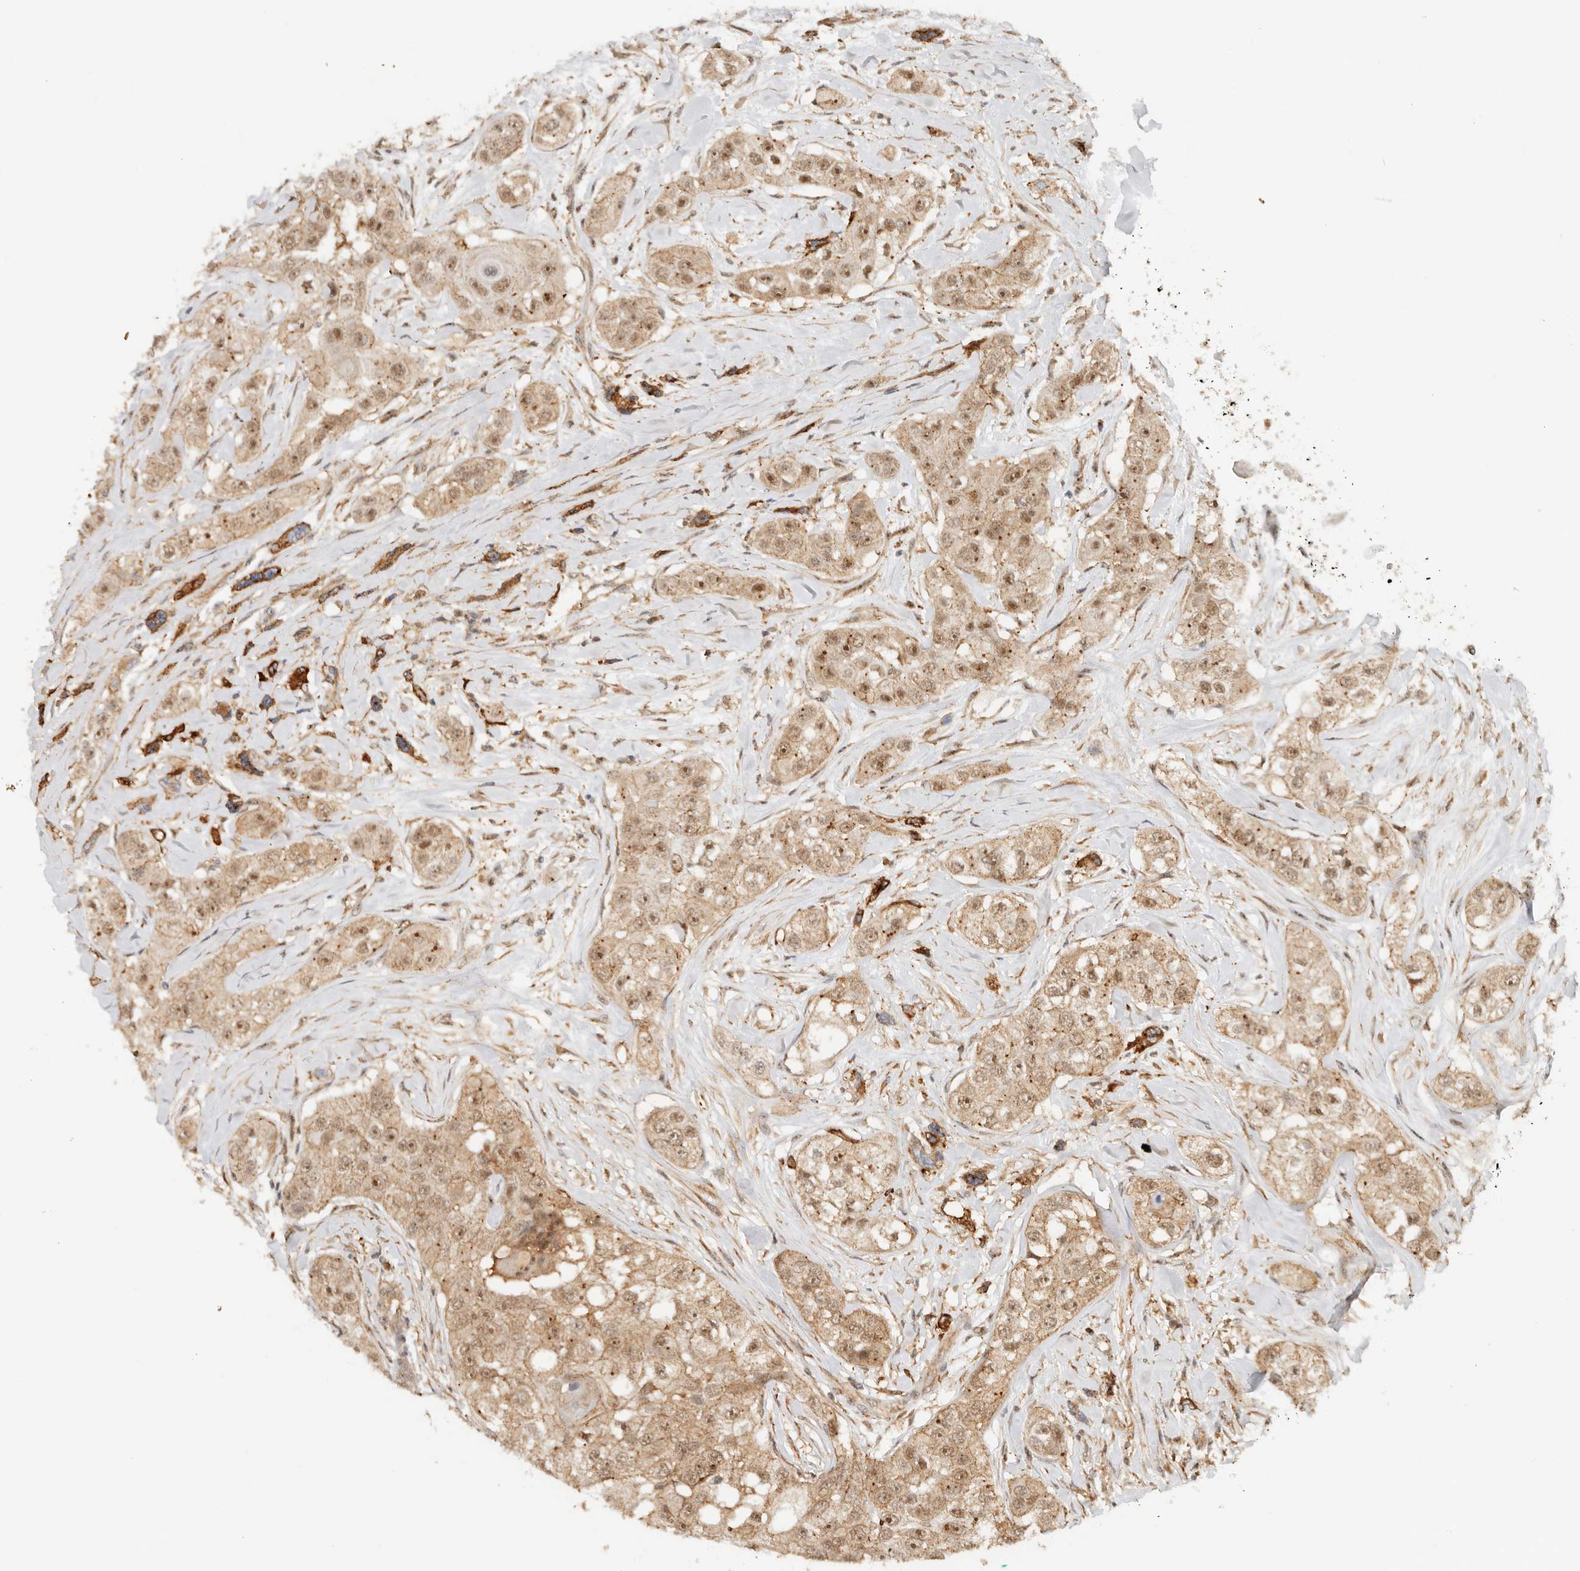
{"staining": {"intensity": "moderate", "quantity": ">75%", "location": "cytoplasmic/membranous,nuclear"}, "tissue": "head and neck cancer", "cell_type": "Tumor cells", "image_type": "cancer", "snomed": [{"axis": "morphology", "description": "Normal tissue, NOS"}, {"axis": "morphology", "description": "Squamous cell carcinoma, NOS"}, {"axis": "topography", "description": "Skeletal muscle"}, {"axis": "topography", "description": "Head-Neck"}], "caption": "Immunohistochemical staining of human head and neck cancer displays medium levels of moderate cytoplasmic/membranous and nuclear protein expression in about >75% of tumor cells. (IHC, brightfield microscopy, high magnification).", "gene": "HEXD", "patient": {"sex": "male", "age": 51}}